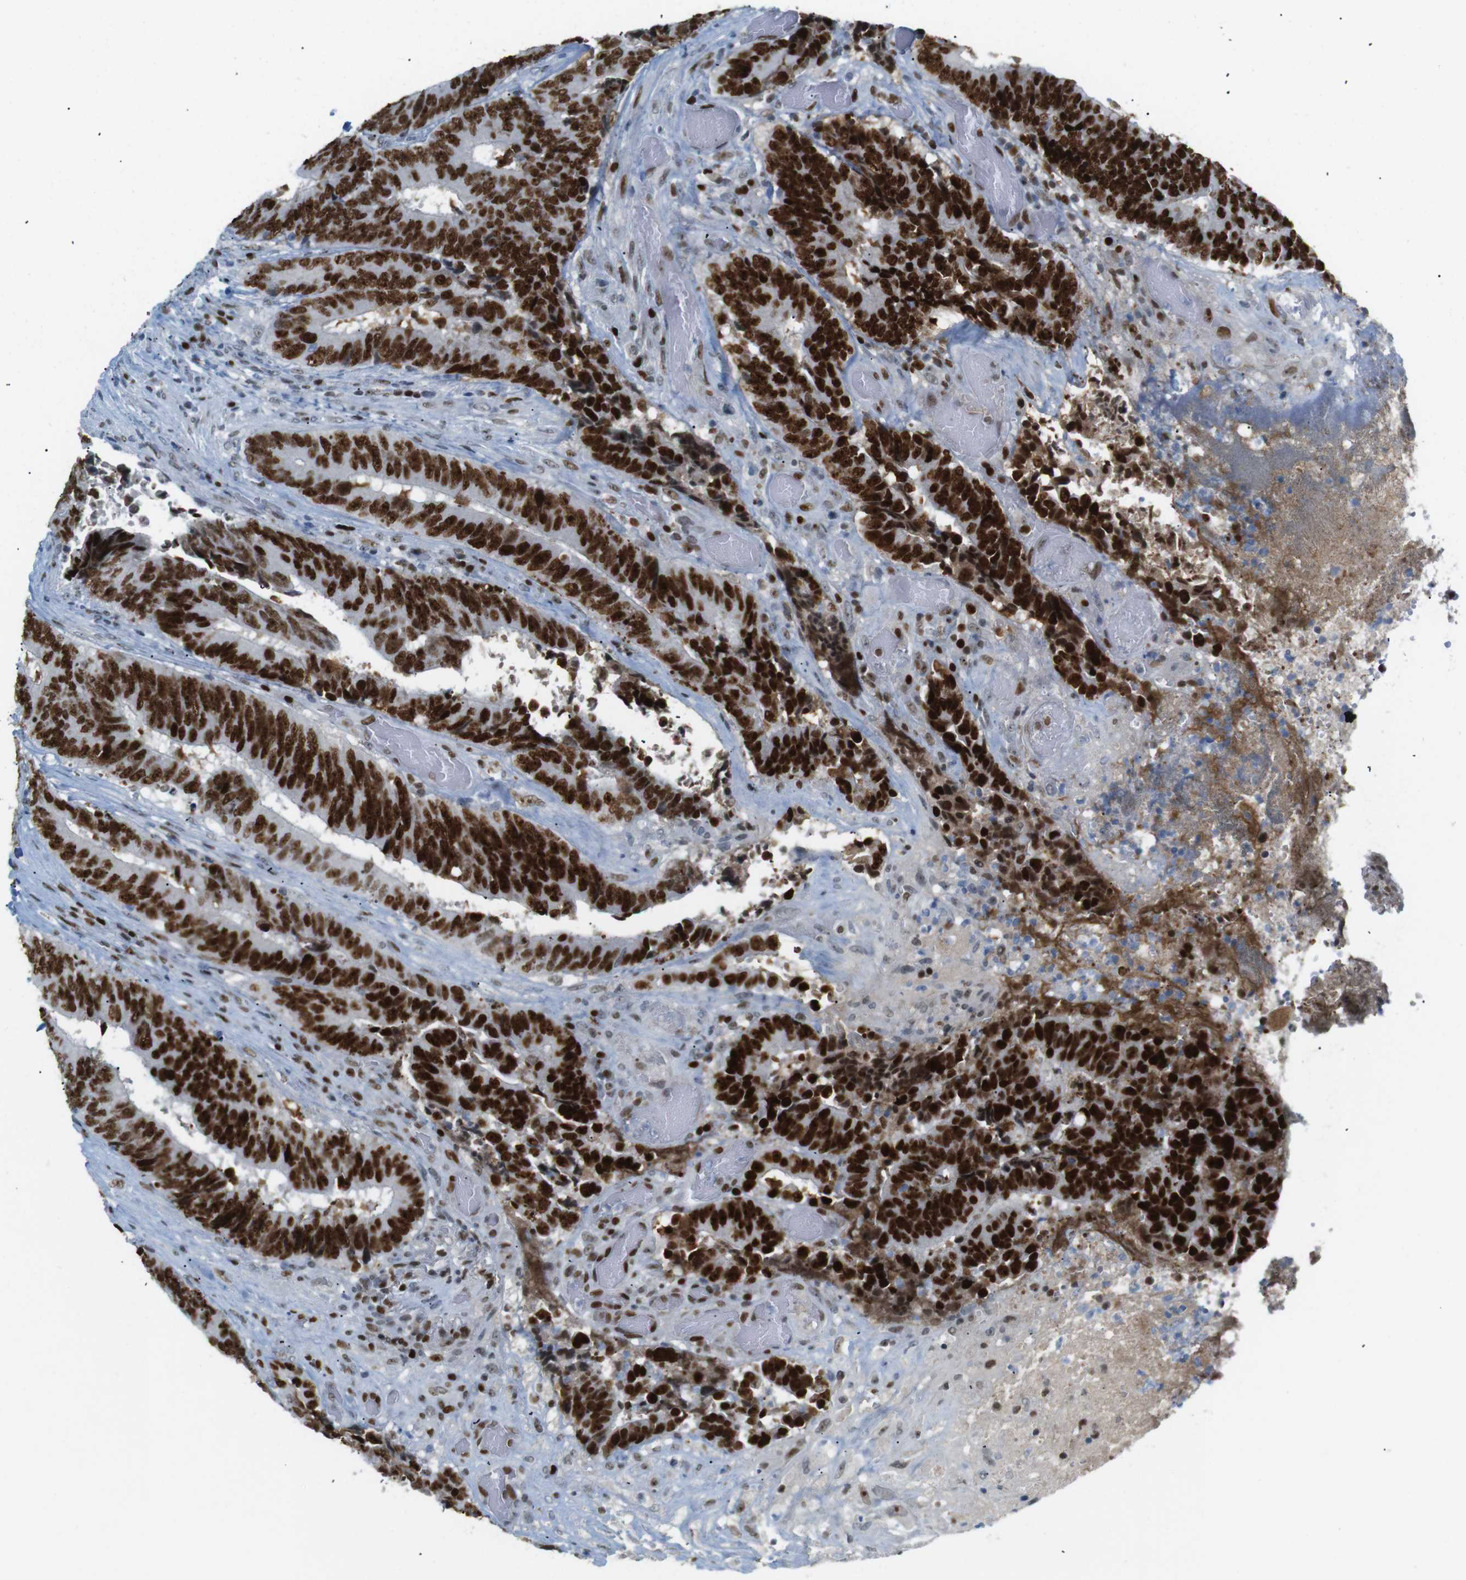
{"staining": {"intensity": "strong", "quantity": ">75%", "location": "nuclear"}, "tissue": "colorectal cancer", "cell_type": "Tumor cells", "image_type": "cancer", "snomed": [{"axis": "morphology", "description": "Adenocarcinoma, NOS"}, {"axis": "topography", "description": "Rectum"}], "caption": "Protein expression analysis of colorectal cancer reveals strong nuclear expression in approximately >75% of tumor cells.", "gene": "RIOX2", "patient": {"sex": "male", "age": 72}}